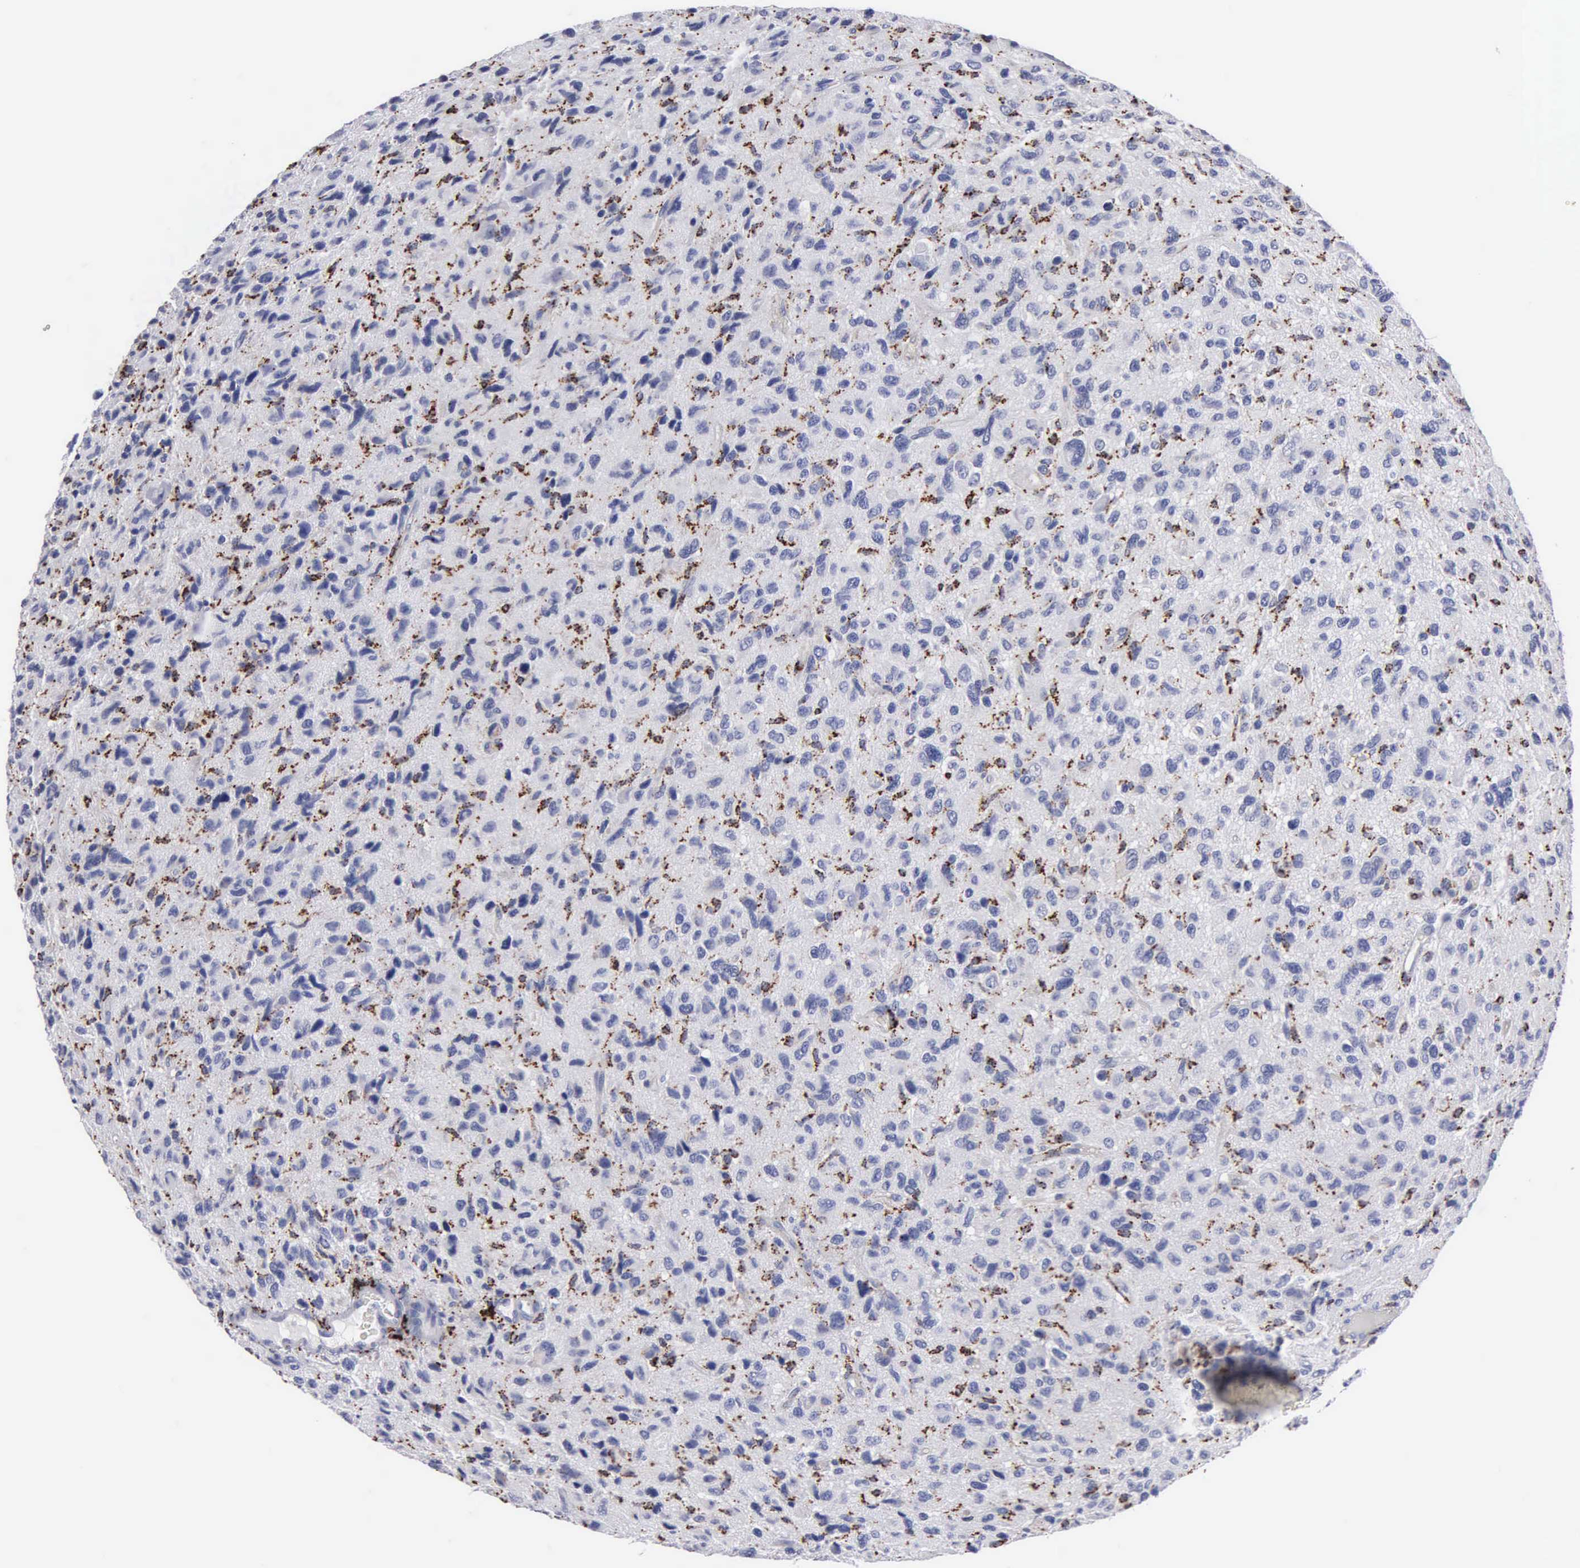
{"staining": {"intensity": "moderate", "quantity": "<25%", "location": "cytoplasmic/membranous"}, "tissue": "glioma", "cell_type": "Tumor cells", "image_type": "cancer", "snomed": [{"axis": "morphology", "description": "Glioma, malignant, High grade"}, {"axis": "topography", "description": "Brain"}], "caption": "Protein expression analysis of high-grade glioma (malignant) reveals moderate cytoplasmic/membranous expression in approximately <25% of tumor cells. (DAB (3,3'-diaminobenzidine) IHC with brightfield microscopy, high magnification).", "gene": "CTSH", "patient": {"sex": "female", "age": 60}}